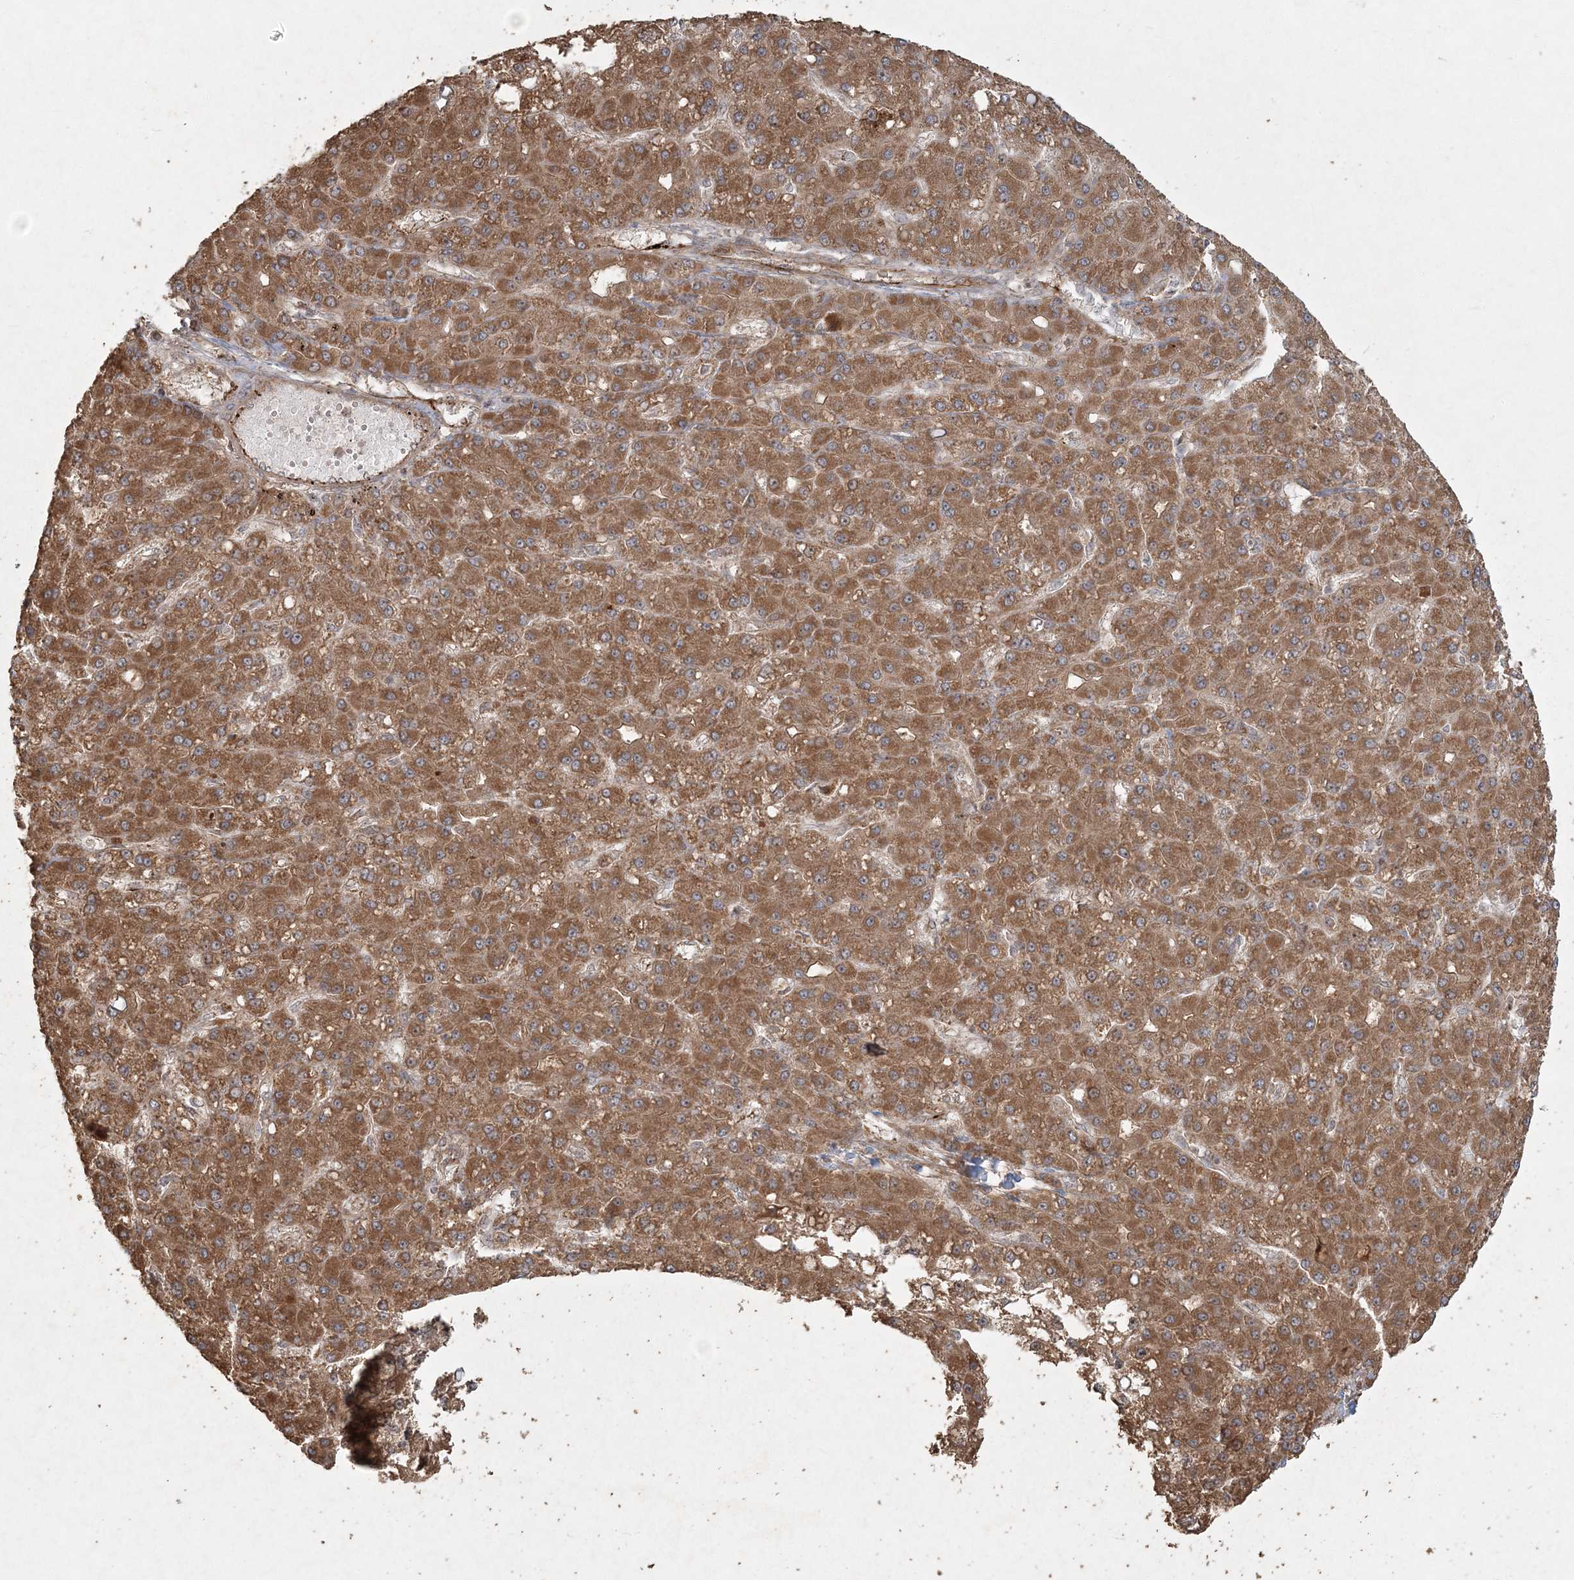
{"staining": {"intensity": "moderate", "quantity": ">75%", "location": "cytoplasmic/membranous"}, "tissue": "liver cancer", "cell_type": "Tumor cells", "image_type": "cancer", "snomed": [{"axis": "morphology", "description": "Carcinoma, Hepatocellular, NOS"}, {"axis": "topography", "description": "Liver"}], "caption": "A medium amount of moderate cytoplasmic/membranous staining is seen in about >75% of tumor cells in hepatocellular carcinoma (liver) tissue.", "gene": "ANAPC16", "patient": {"sex": "male", "age": 67}}